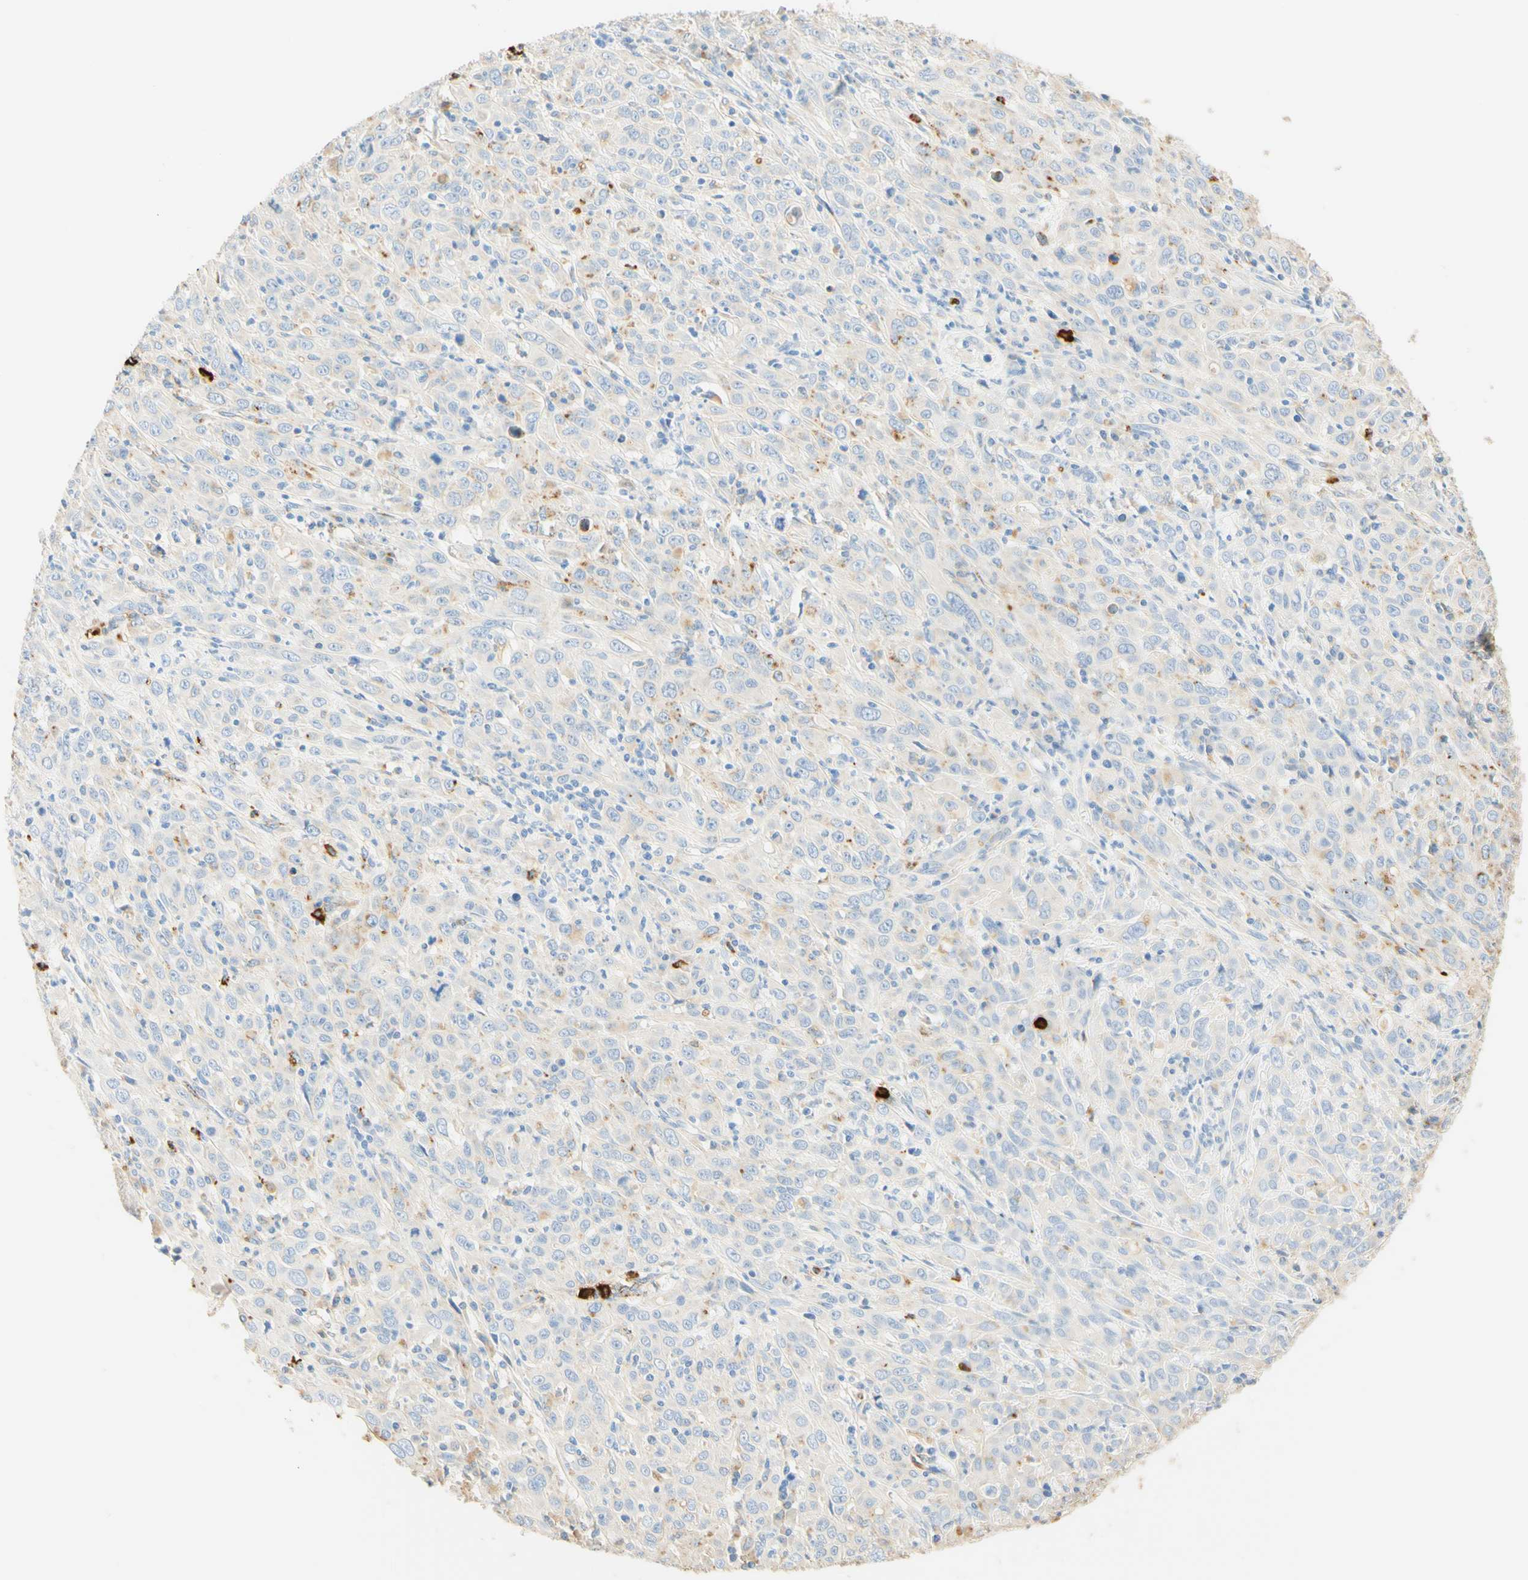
{"staining": {"intensity": "negative", "quantity": "none", "location": "none"}, "tissue": "cervical cancer", "cell_type": "Tumor cells", "image_type": "cancer", "snomed": [{"axis": "morphology", "description": "Squamous cell carcinoma, NOS"}, {"axis": "topography", "description": "Cervix"}], "caption": "Immunohistochemical staining of cervical cancer (squamous cell carcinoma) displays no significant staining in tumor cells.", "gene": "CD63", "patient": {"sex": "female", "age": 46}}